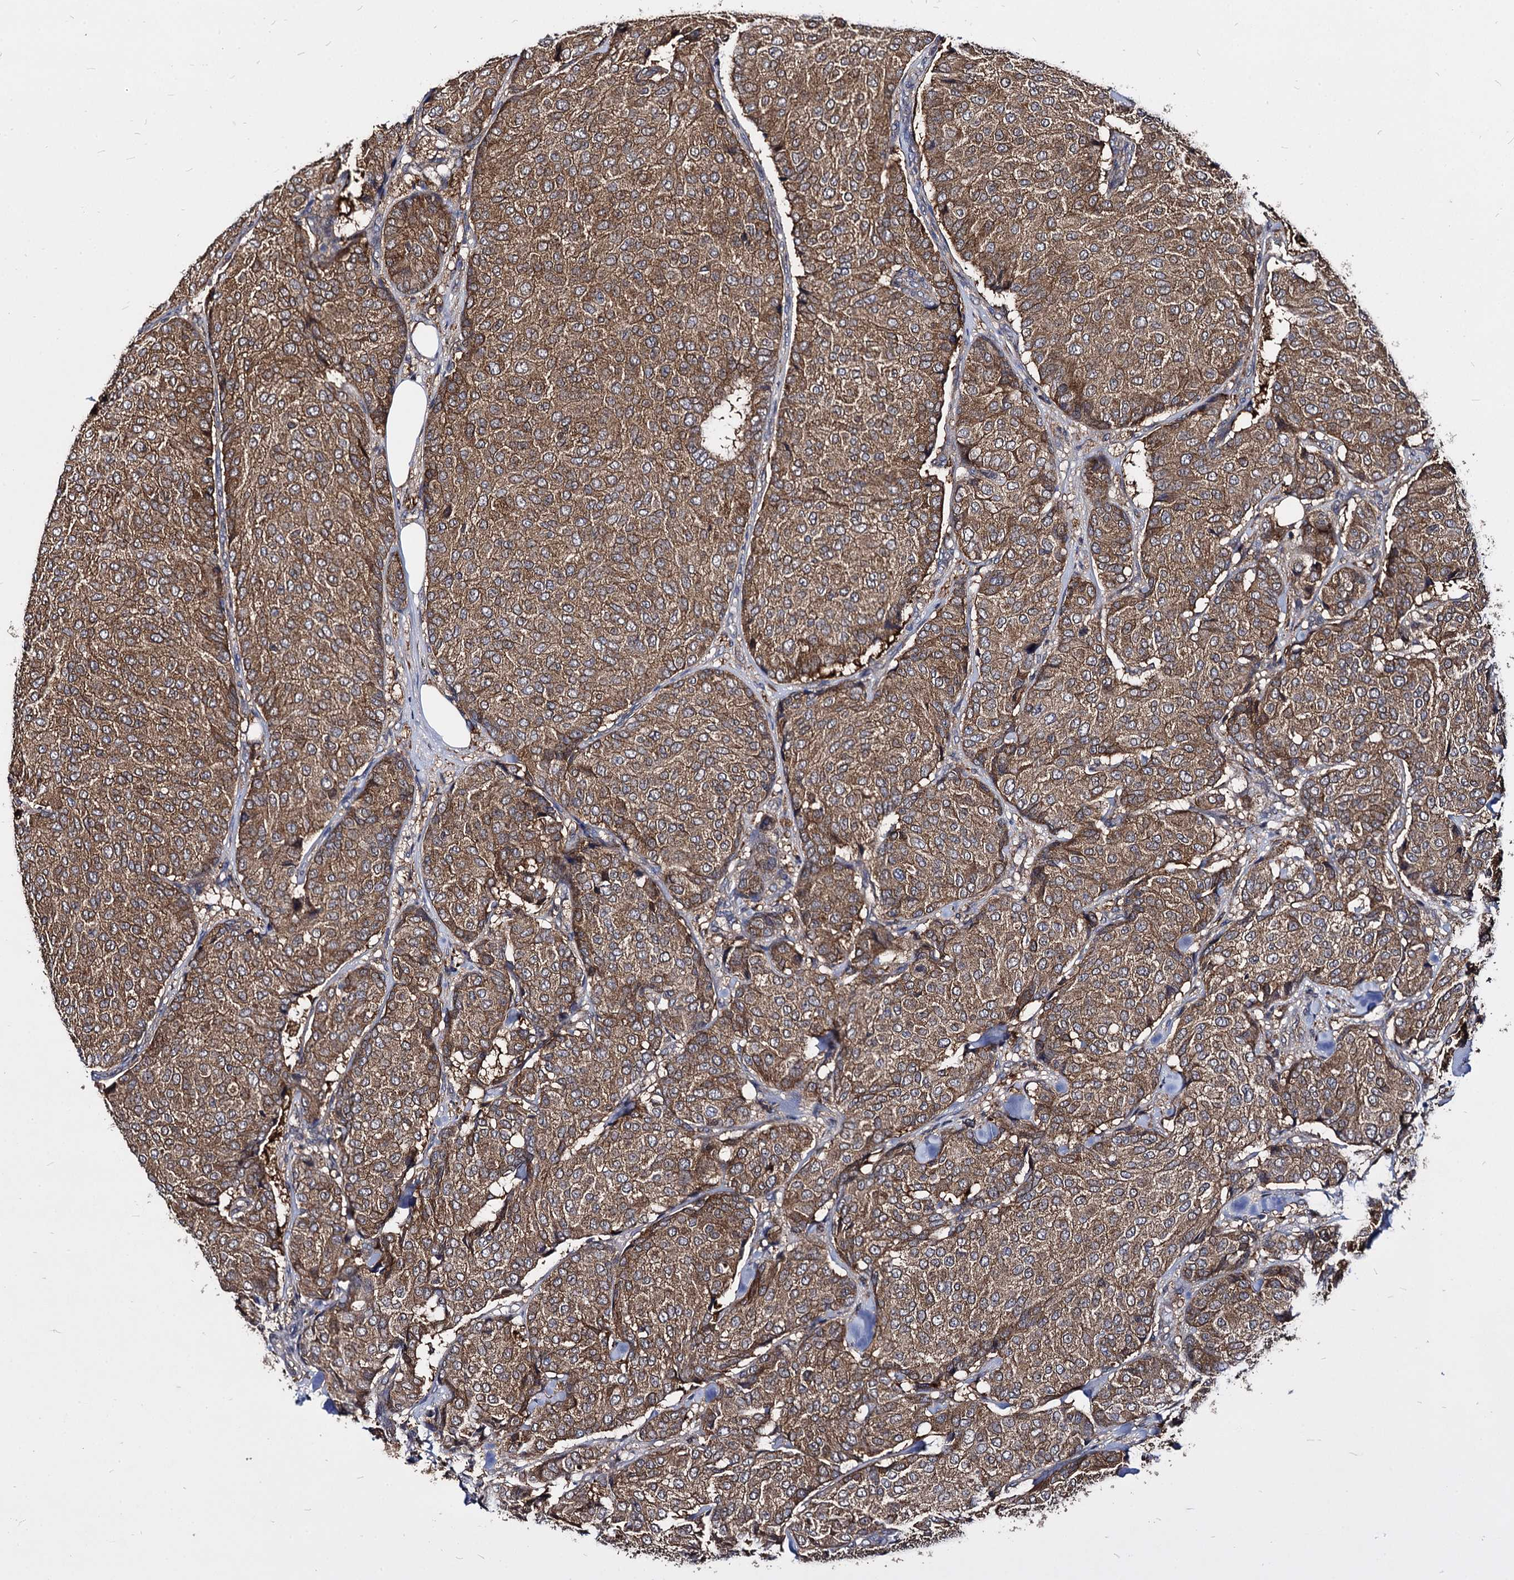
{"staining": {"intensity": "moderate", "quantity": ">75%", "location": "cytoplasmic/membranous"}, "tissue": "breast cancer", "cell_type": "Tumor cells", "image_type": "cancer", "snomed": [{"axis": "morphology", "description": "Duct carcinoma"}, {"axis": "topography", "description": "Breast"}], "caption": "A high-resolution photomicrograph shows immunohistochemistry staining of breast cancer (infiltrating ductal carcinoma), which reveals moderate cytoplasmic/membranous expression in about >75% of tumor cells.", "gene": "NME1", "patient": {"sex": "female", "age": 75}}